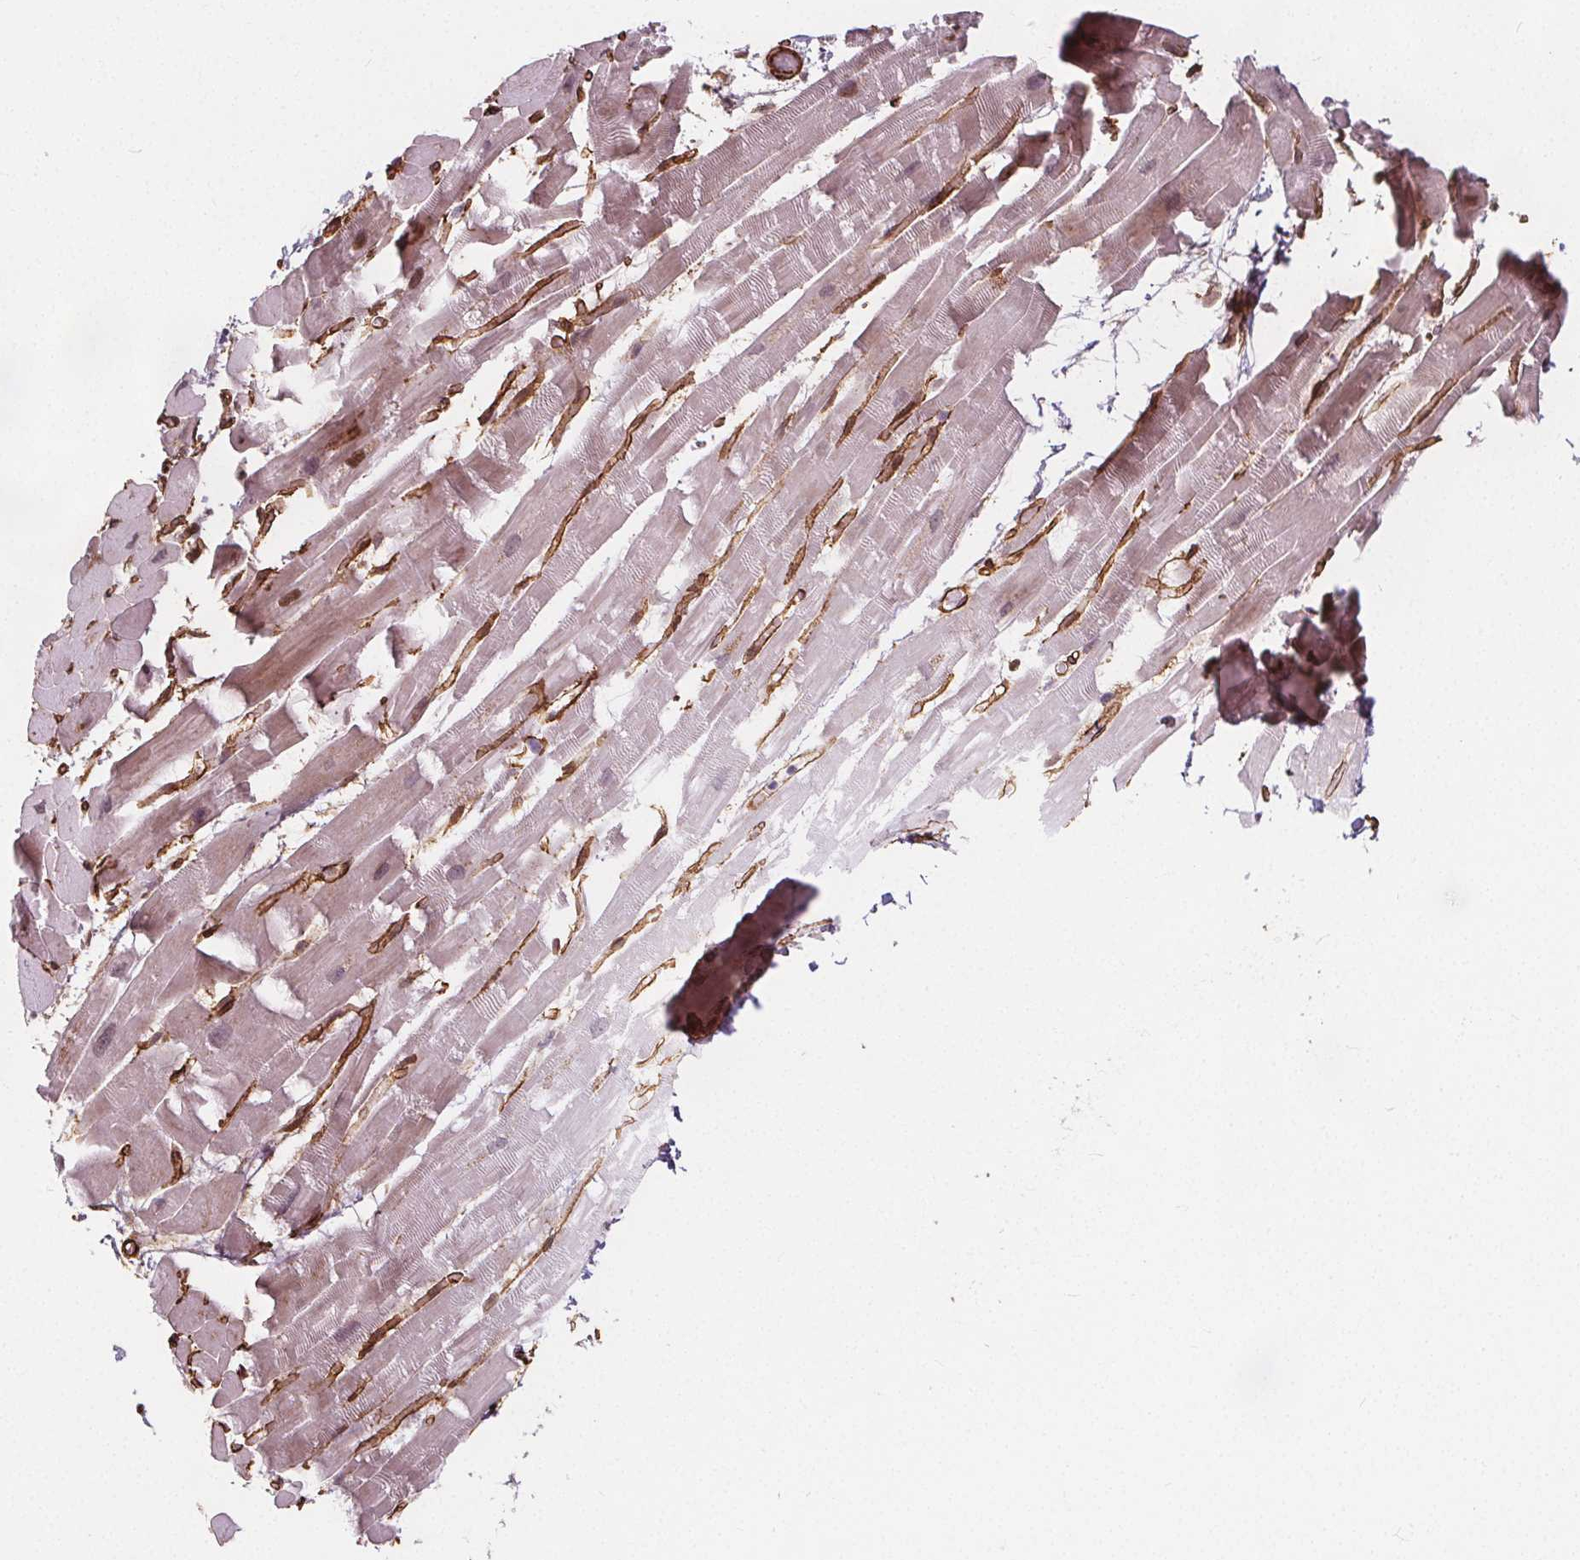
{"staining": {"intensity": "weak", "quantity": "<25%", "location": "nuclear"}, "tissue": "heart muscle", "cell_type": "Cardiomyocytes", "image_type": "normal", "snomed": [{"axis": "morphology", "description": "Normal tissue, NOS"}, {"axis": "topography", "description": "Heart"}], "caption": "There is no significant staining in cardiomyocytes of heart muscle. Nuclei are stained in blue.", "gene": "HAS1", "patient": {"sex": "male", "age": 37}}